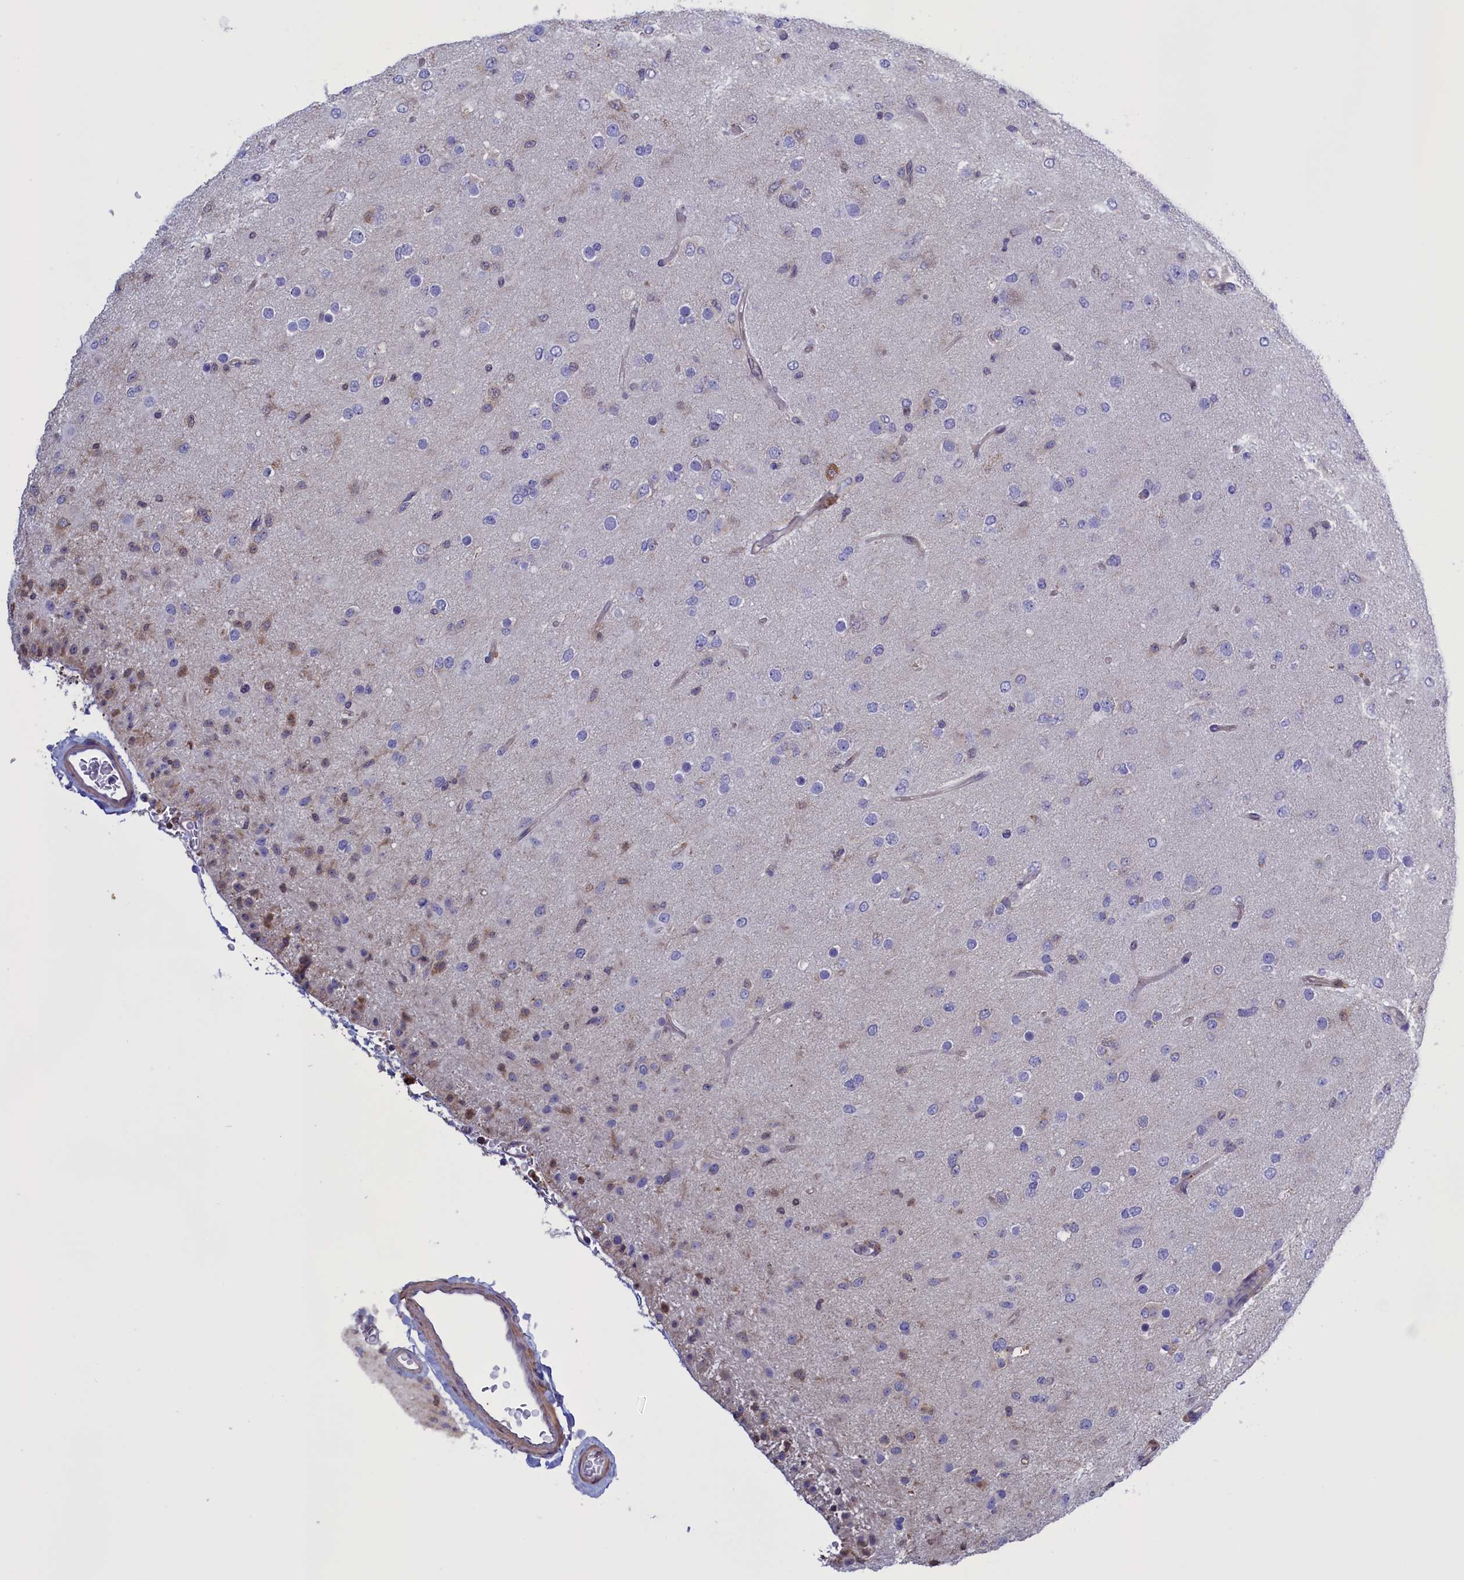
{"staining": {"intensity": "negative", "quantity": "none", "location": "none"}, "tissue": "glioma", "cell_type": "Tumor cells", "image_type": "cancer", "snomed": [{"axis": "morphology", "description": "Glioma, malignant, Low grade"}, {"axis": "topography", "description": "Brain"}], "caption": "Glioma stained for a protein using immunohistochemistry reveals no positivity tumor cells.", "gene": "ARHGAP18", "patient": {"sex": "male", "age": 65}}